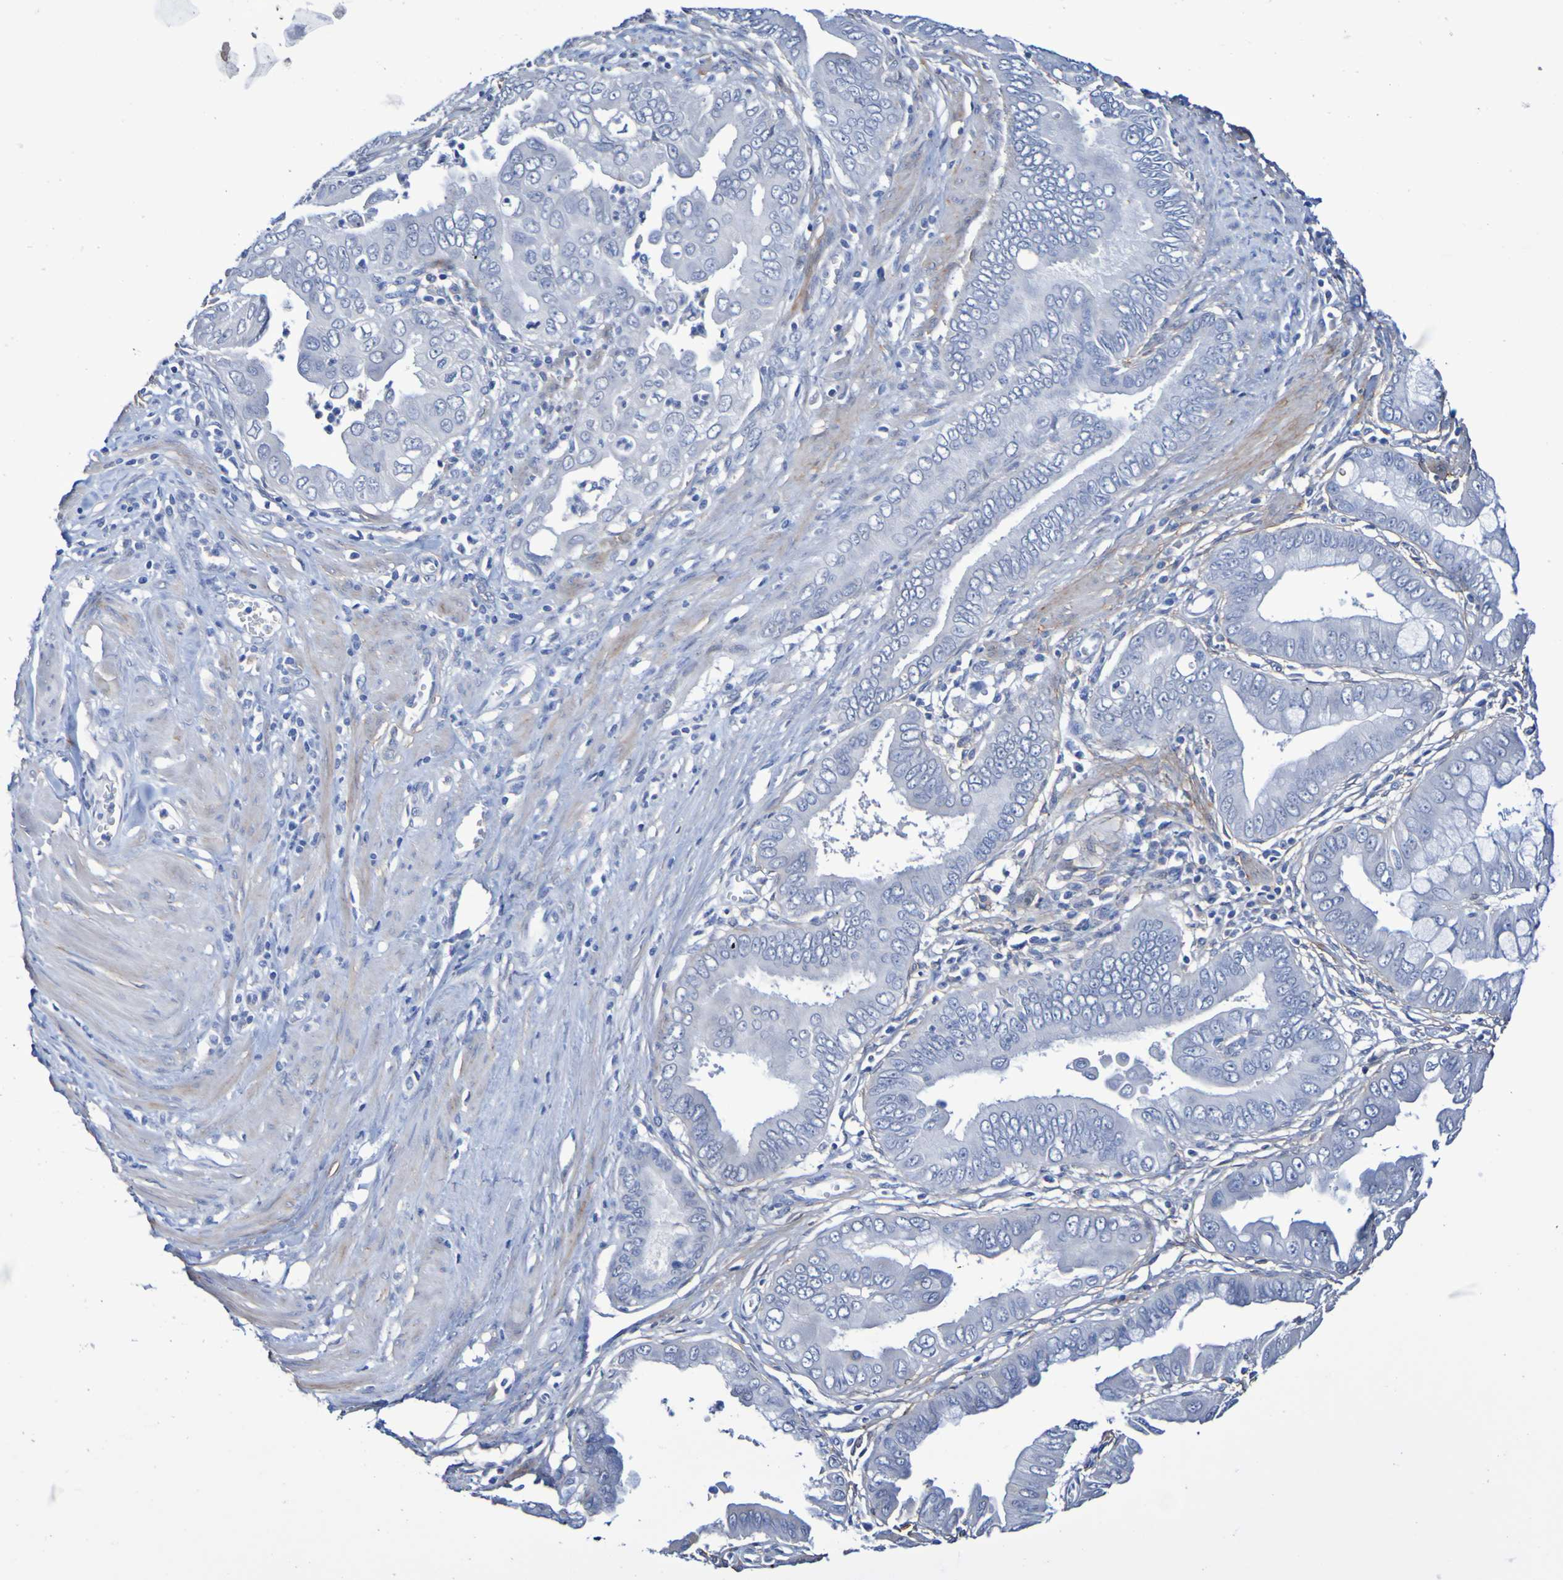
{"staining": {"intensity": "negative", "quantity": "none", "location": "none"}, "tissue": "pancreatic cancer", "cell_type": "Tumor cells", "image_type": "cancer", "snomed": [{"axis": "morphology", "description": "Normal tissue, NOS"}, {"axis": "topography", "description": "Lymph node"}], "caption": "Tumor cells are negative for brown protein staining in pancreatic cancer. (Stains: DAB (3,3'-diaminobenzidine) IHC with hematoxylin counter stain, Microscopy: brightfield microscopy at high magnification).", "gene": "SGCB", "patient": {"sex": "male", "age": 50}}